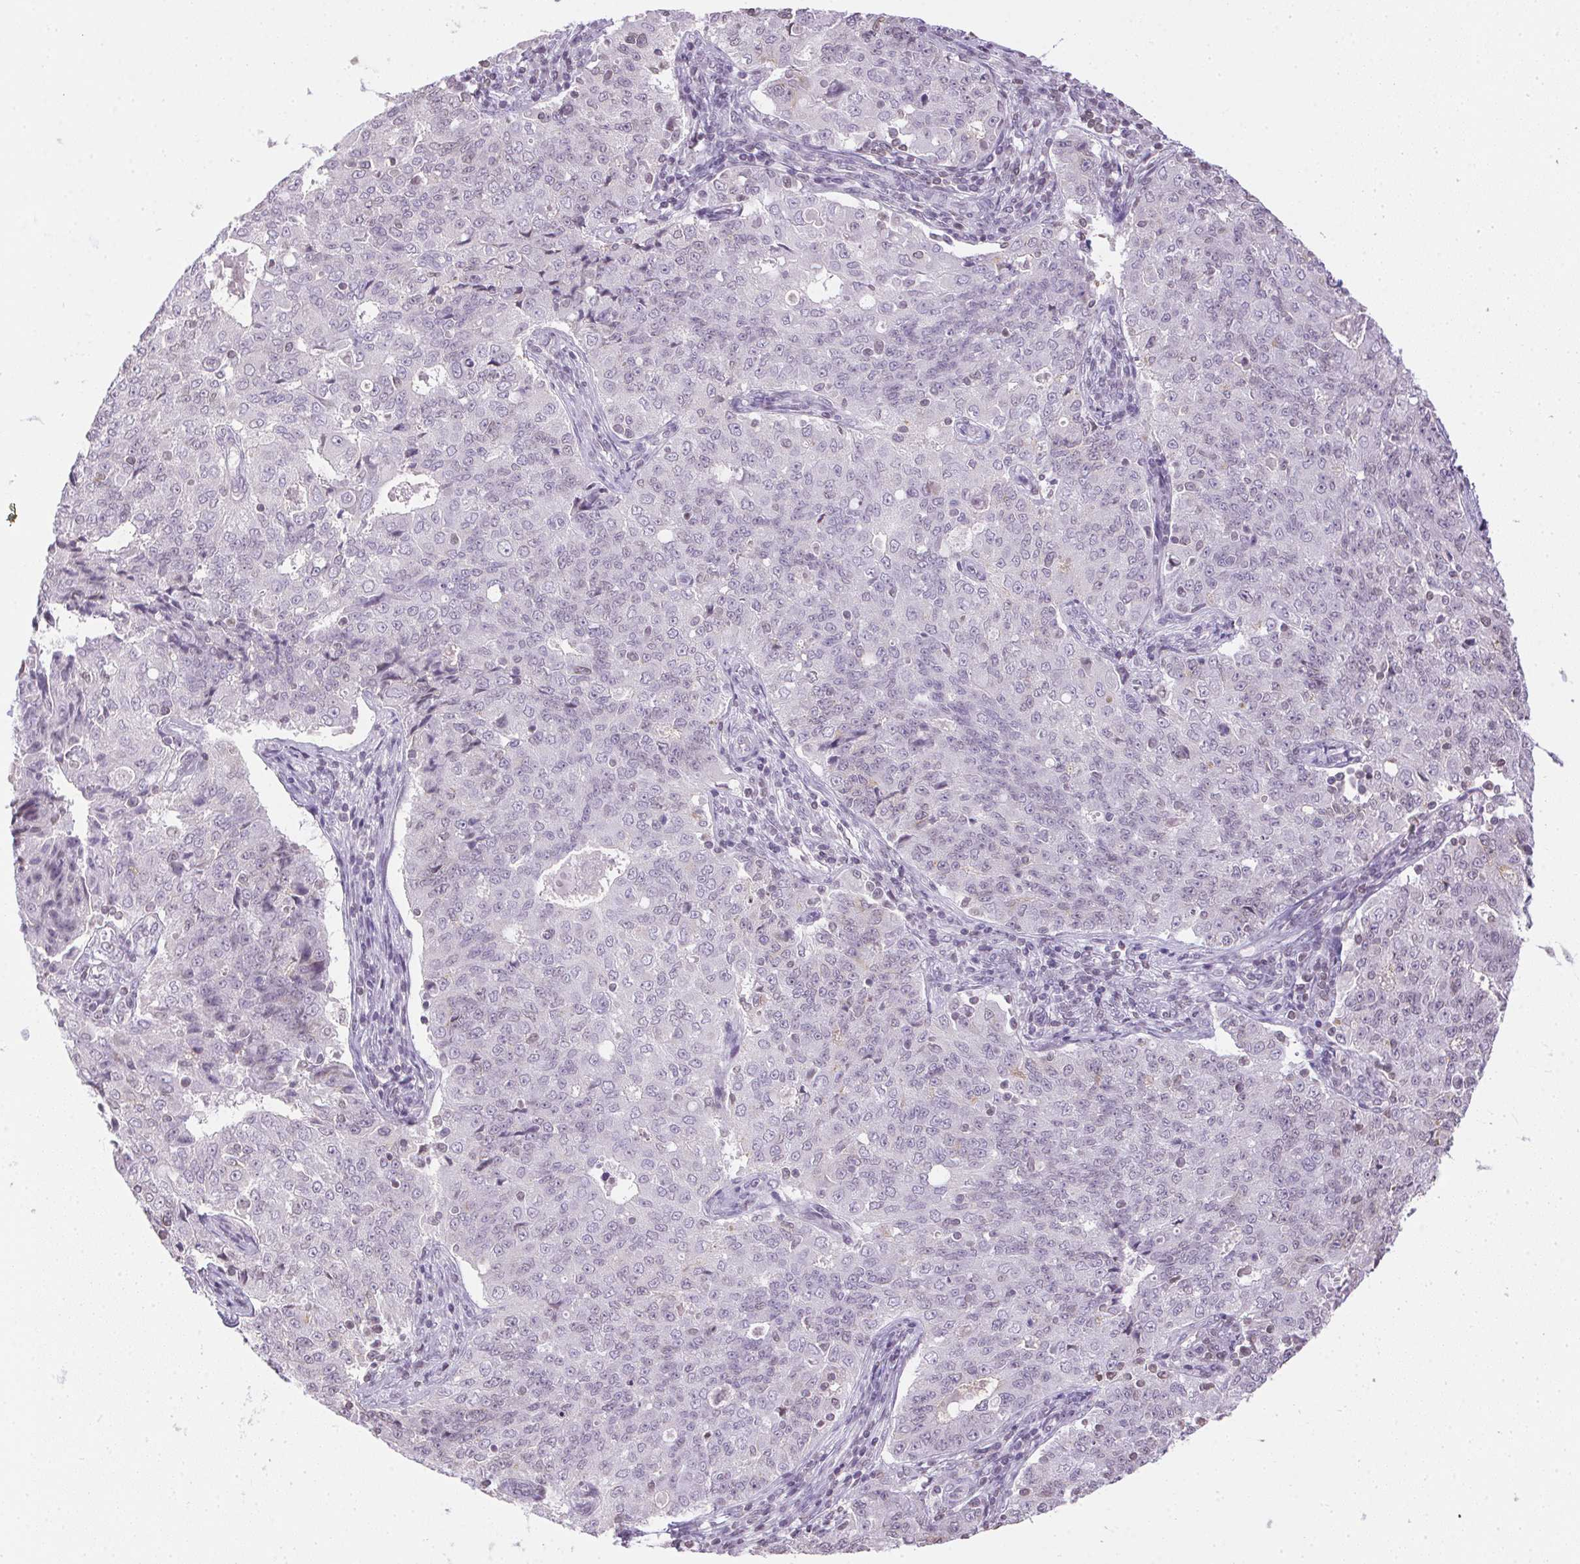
{"staining": {"intensity": "negative", "quantity": "none", "location": "none"}, "tissue": "endometrial cancer", "cell_type": "Tumor cells", "image_type": "cancer", "snomed": [{"axis": "morphology", "description": "Adenocarcinoma, NOS"}, {"axis": "topography", "description": "Endometrium"}], "caption": "High power microscopy histopathology image of an immunohistochemistry (IHC) image of adenocarcinoma (endometrial), revealing no significant staining in tumor cells.", "gene": "PRL", "patient": {"sex": "female", "age": 43}}